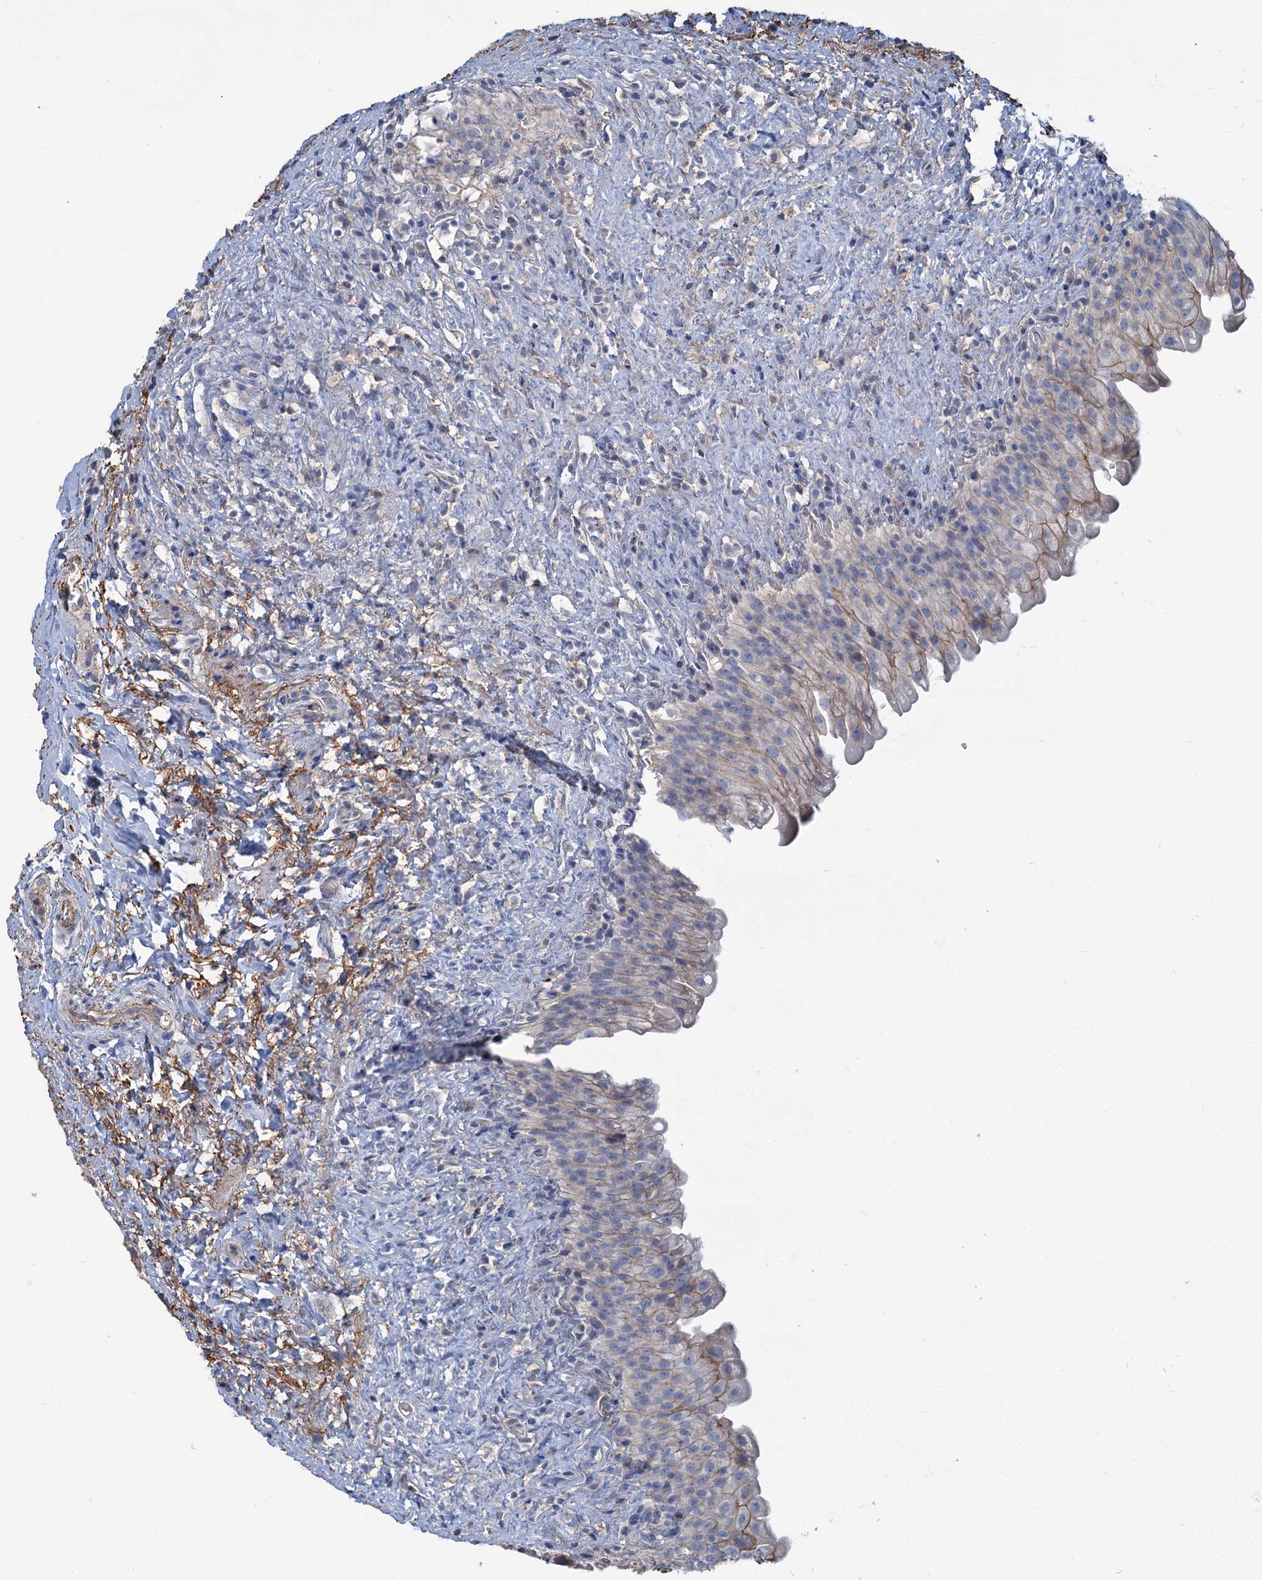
{"staining": {"intensity": "weak", "quantity": "<25%", "location": "cytoplasmic/membranous"}, "tissue": "urinary bladder", "cell_type": "Urothelial cells", "image_type": "normal", "snomed": [{"axis": "morphology", "description": "Normal tissue, NOS"}, {"axis": "topography", "description": "Urinary bladder"}], "caption": "Immunohistochemistry photomicrograph of benign urinary bladder: urinary bladder stained with DAB displays no significant protein positivity in urothelial cells.", "gene": "URAD", "patient": {"sex": "female", "age": 27}}